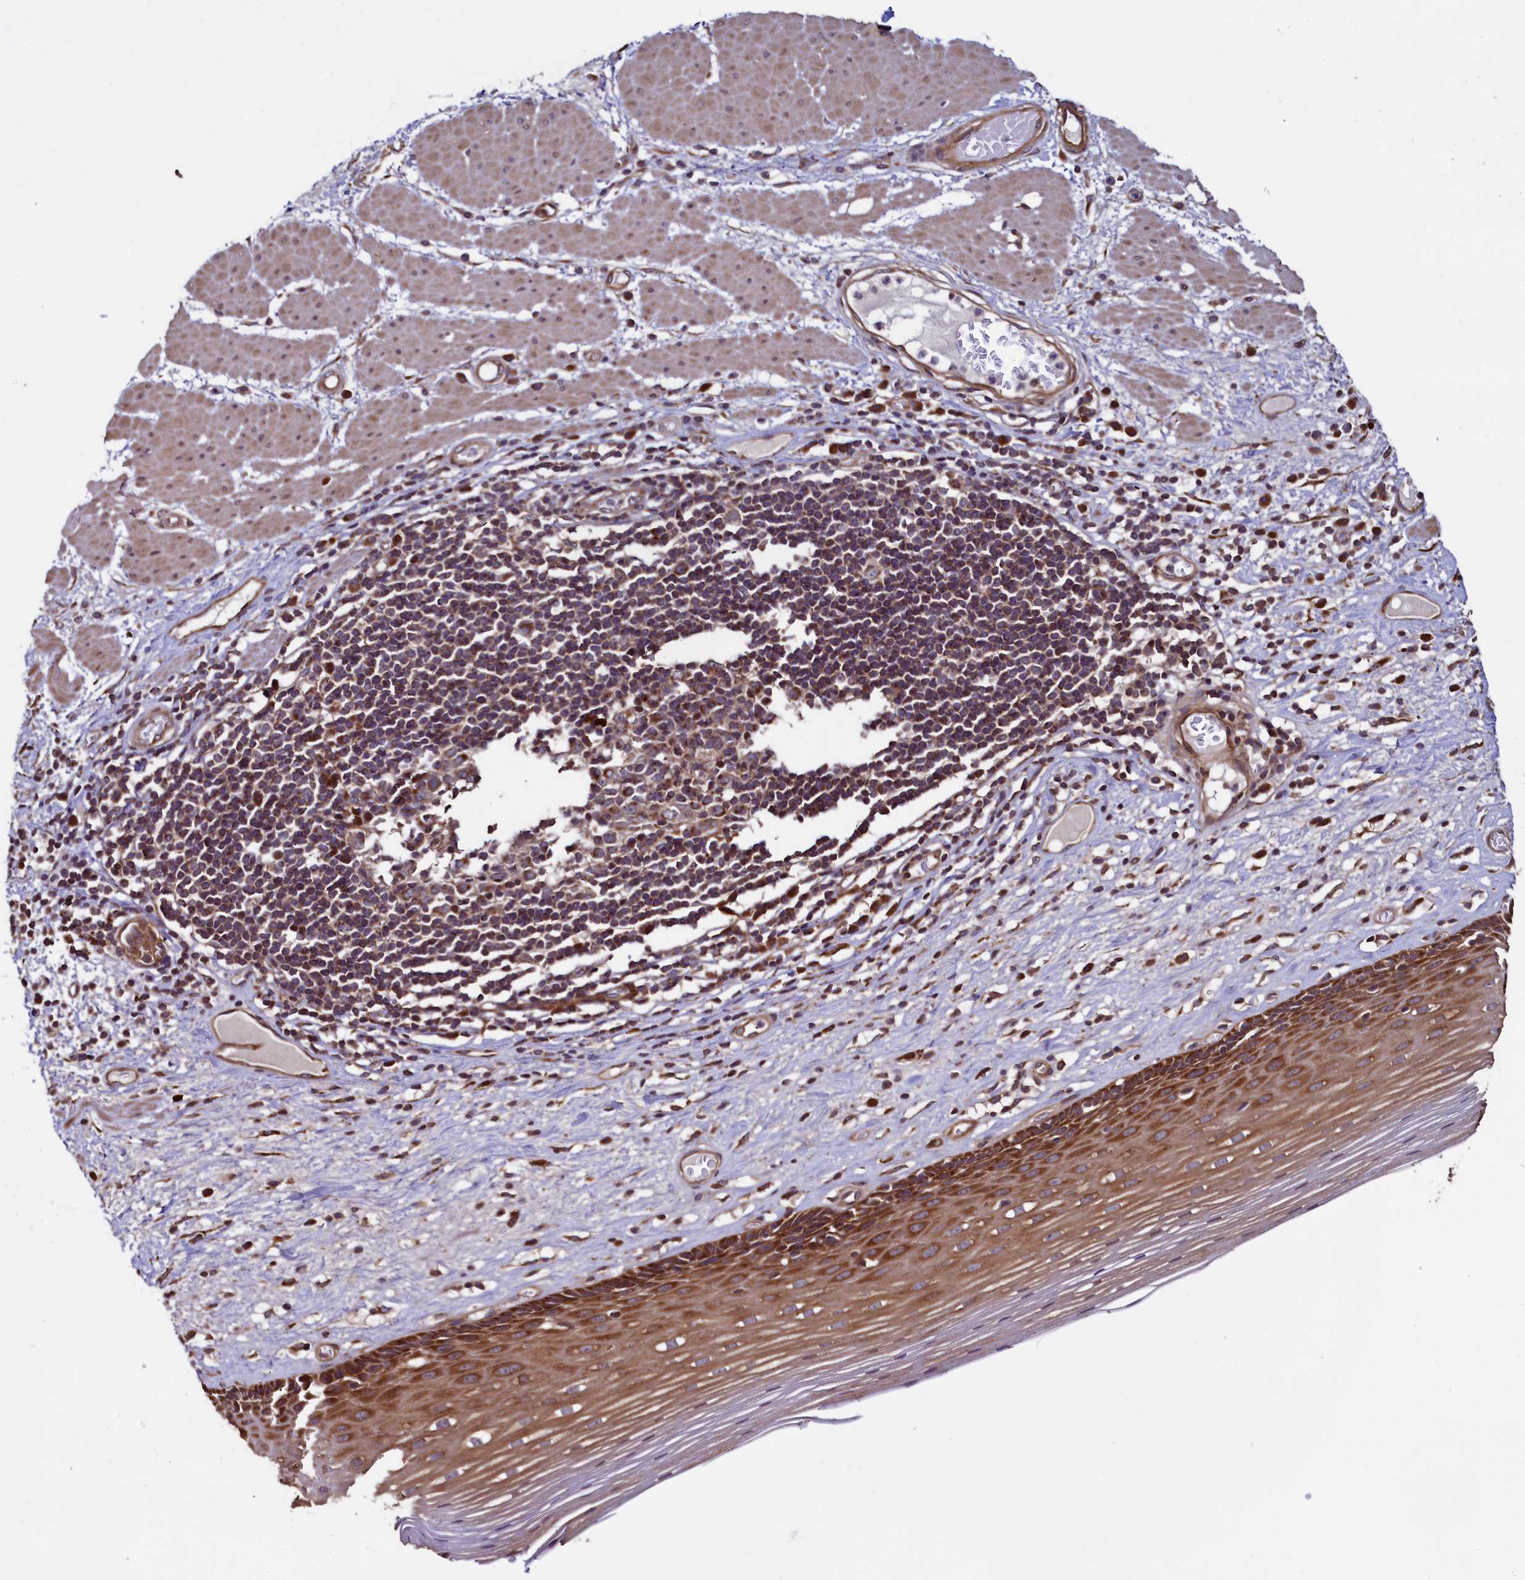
{"staining": {"intensity": "moderate", "quantity": ">75%", "location": "cytoplasmic/membranous"}, "tissue": "esophagus", "cell_type": "Squamous epithelial cells", "image_type": "normal", "snomed": [{"axis": "morphology", "description": "Normal tissue, NOS"}, {"axis": "topography", "description": "Esophagus"}], "caption": "Immunohistochemical staining of unremarkable human esophagus displays medium levels of moderate cytoplasmic/membranous positivity in approximately >75% of squamous epithelial cells. (DAB (3,3'-diaminobenzidine) = brown stain, brightfield microscopy at high magnification).", "gene": "RBFA", "patient": {"sex": "male", "age": 62}}